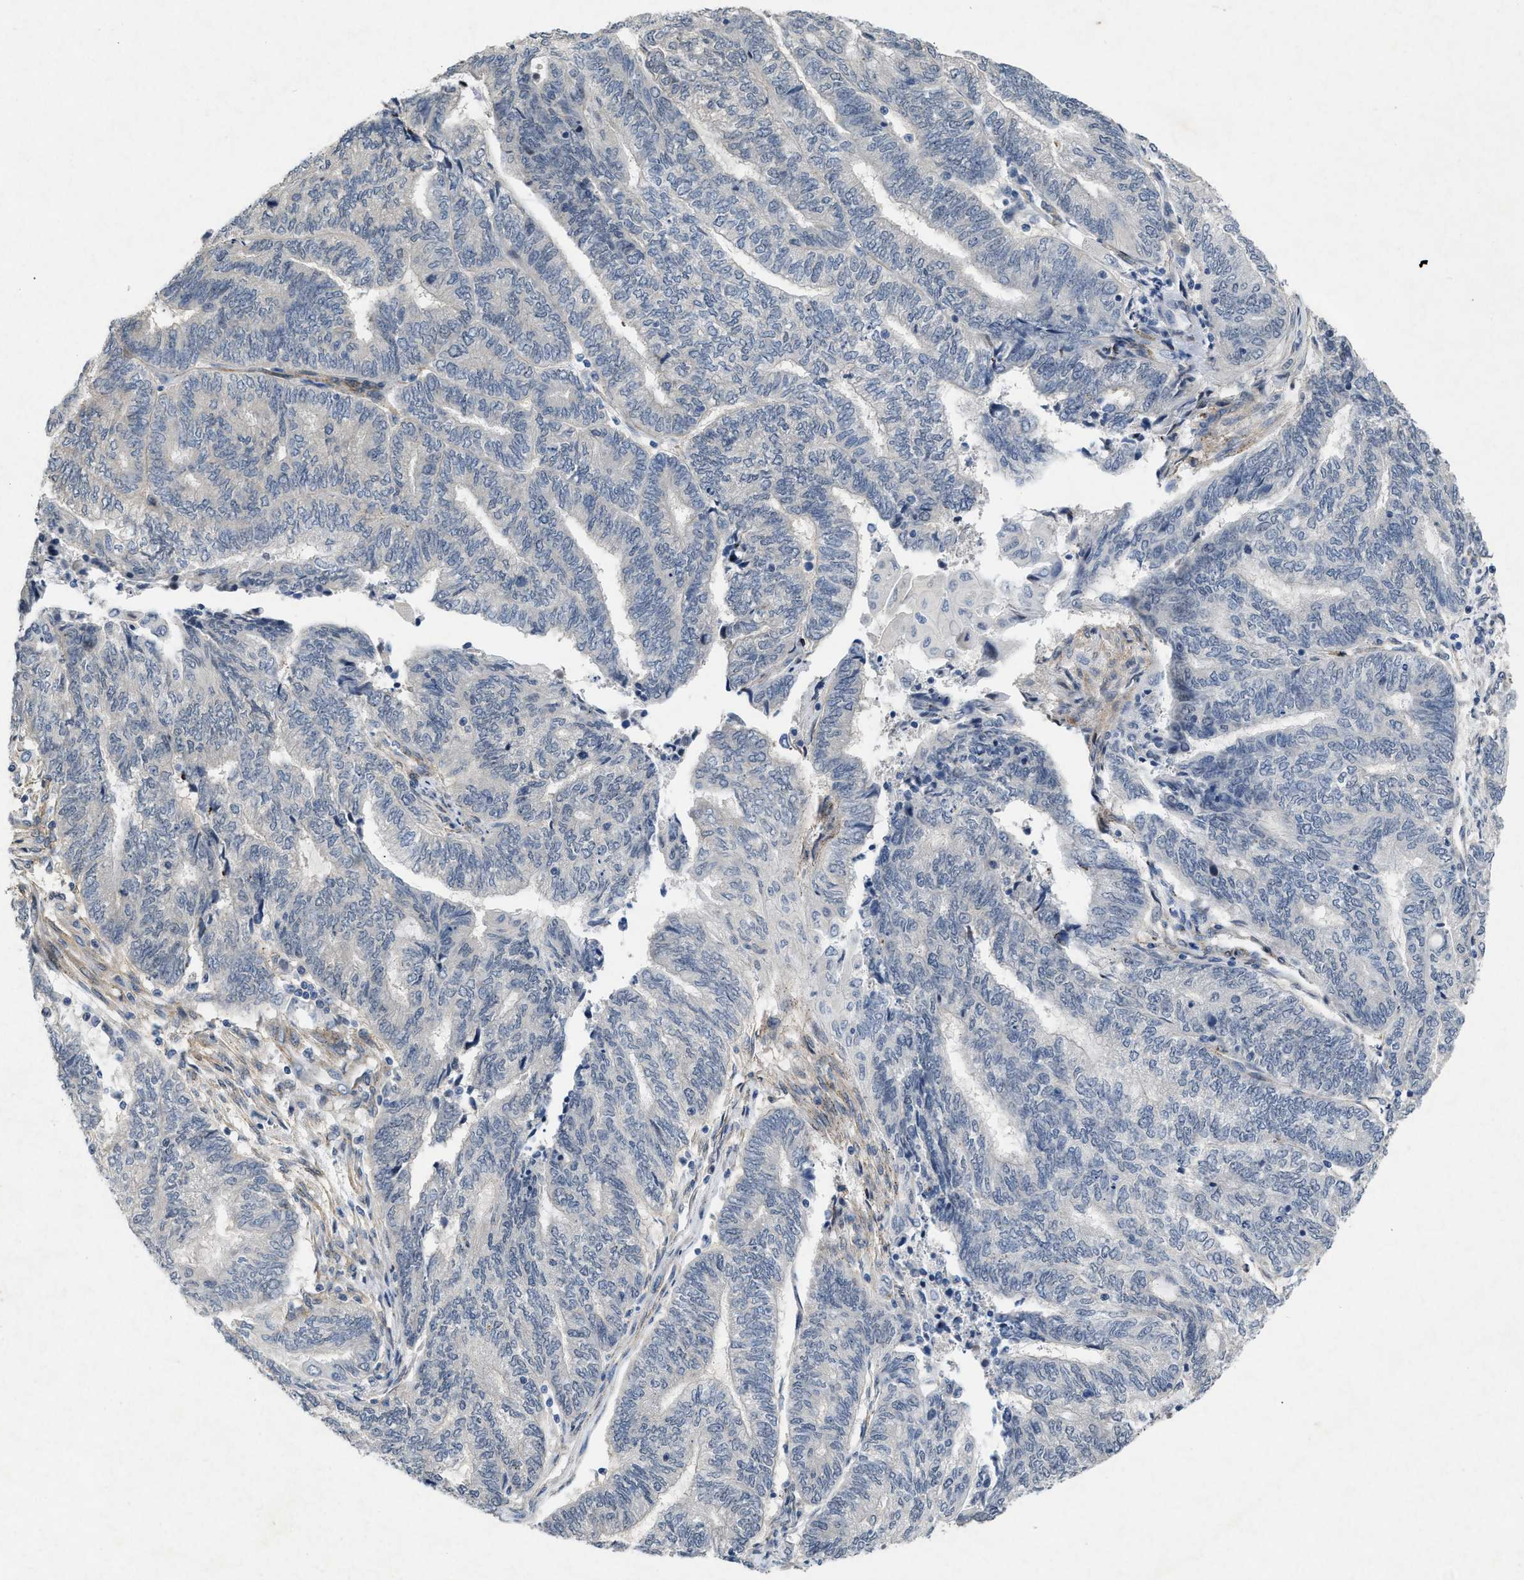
{"staining": {"intensity": "negative", "quantity": "none", "location": "none"}, "tissue": "endometrial cancer", "cell_type": "Tumor cells", "image_type": "cancer", "snomed": [{"axis": "morphology", "description": "Adenocarcinoma, NOS"}, {"axis": "topography", "description": "Uterus"}, {"axis": "topography", "description": "Endometrium"}], "caption": "The photomicrograph shows no significant staining in tumor cells of endometrial adenocarcinoma.", "gene": "PDGFRA", "patient": {"sex": "female", "age": 70}}